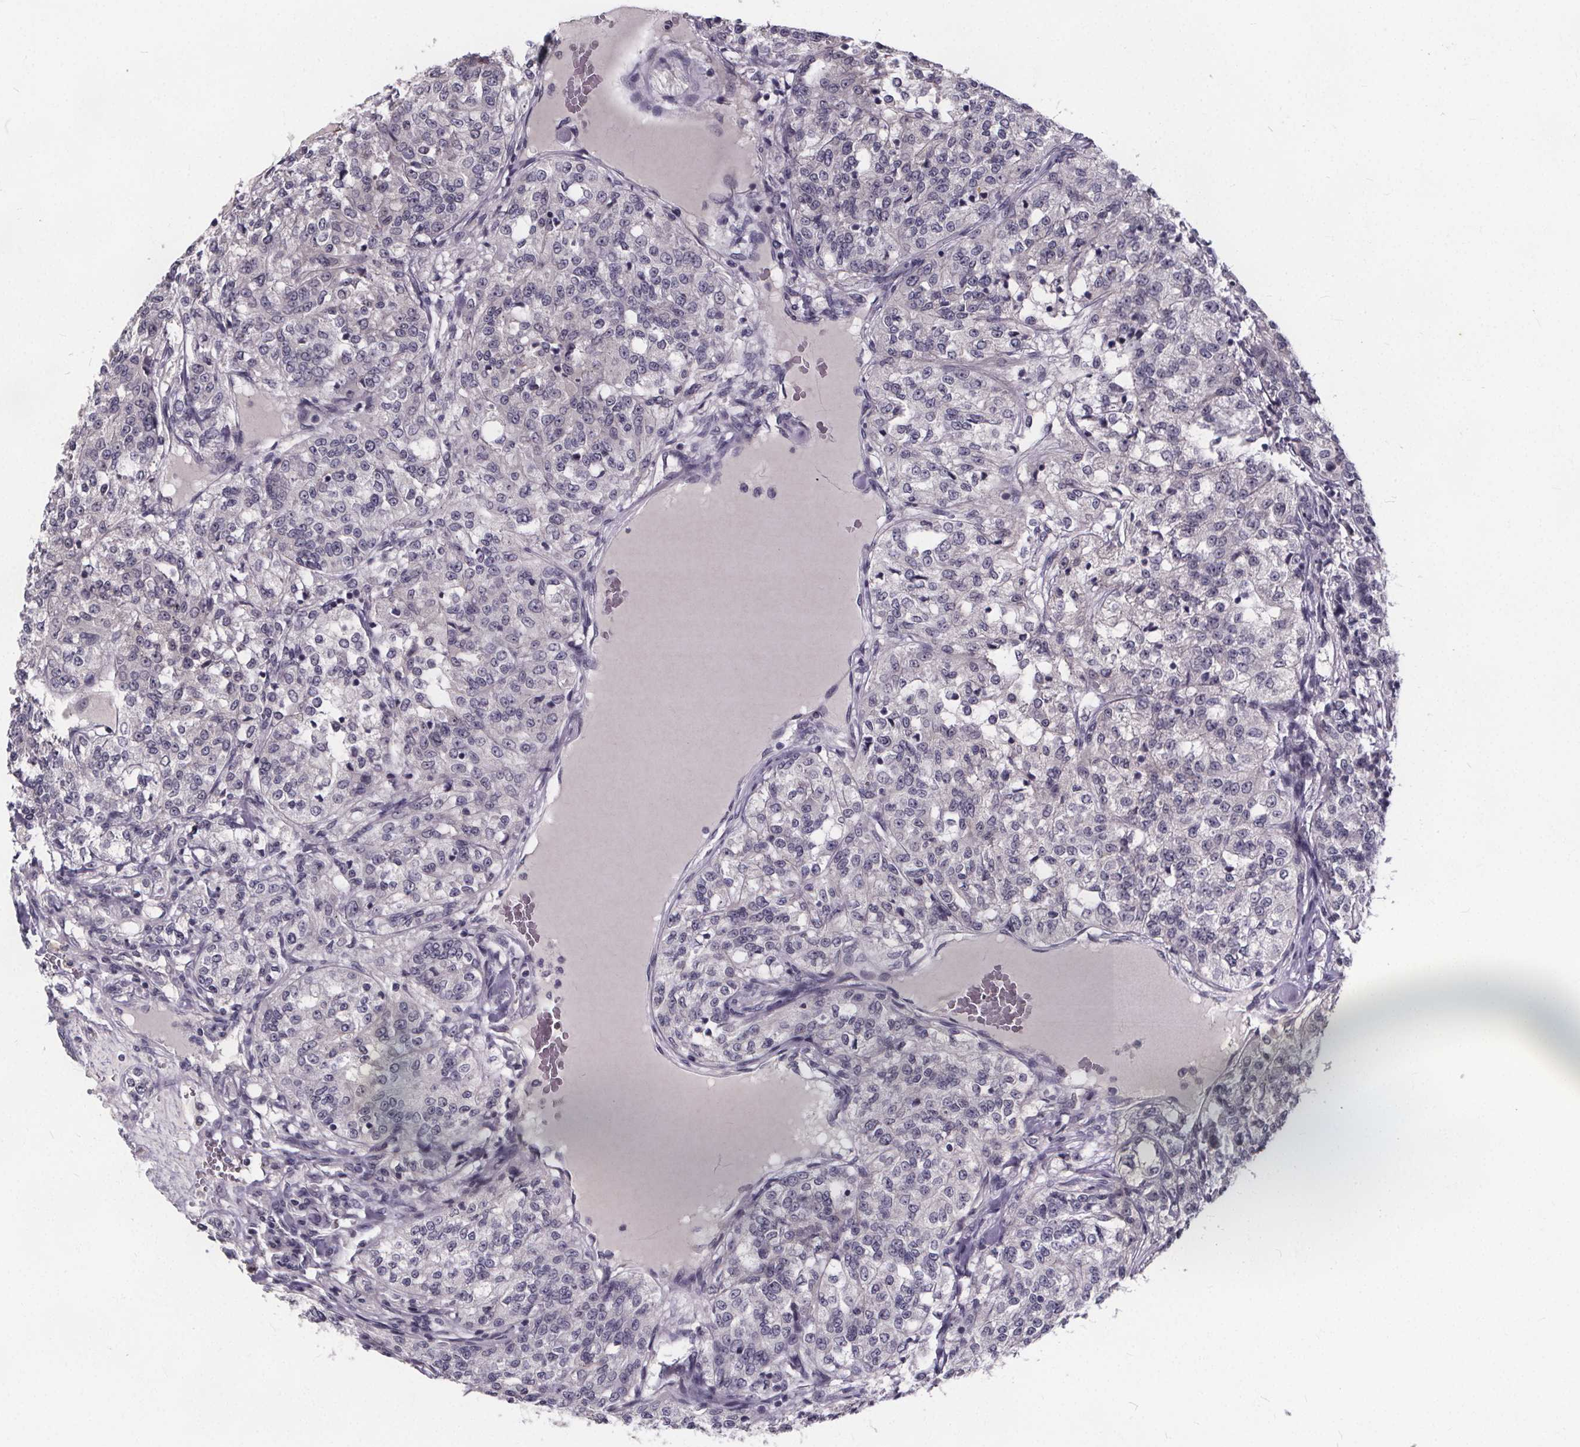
{"staining": {"intensity": "negative", "quantity": "none", "location": "none"}, "tissue": "renal cancer", "cell_type": "Tumor cells", "image_type": "cancer", "snomed": [{"axis": "morphology", "description": "Adenocarcinoma, NOS"}, {"axis": "topography", "description": "Kidney"}], "caption": "This is an IHC image of renal cancer. There is no expression in tumor cells.", "gene": "FAM181B", "patient": {"sex": "female", "age": 63}}